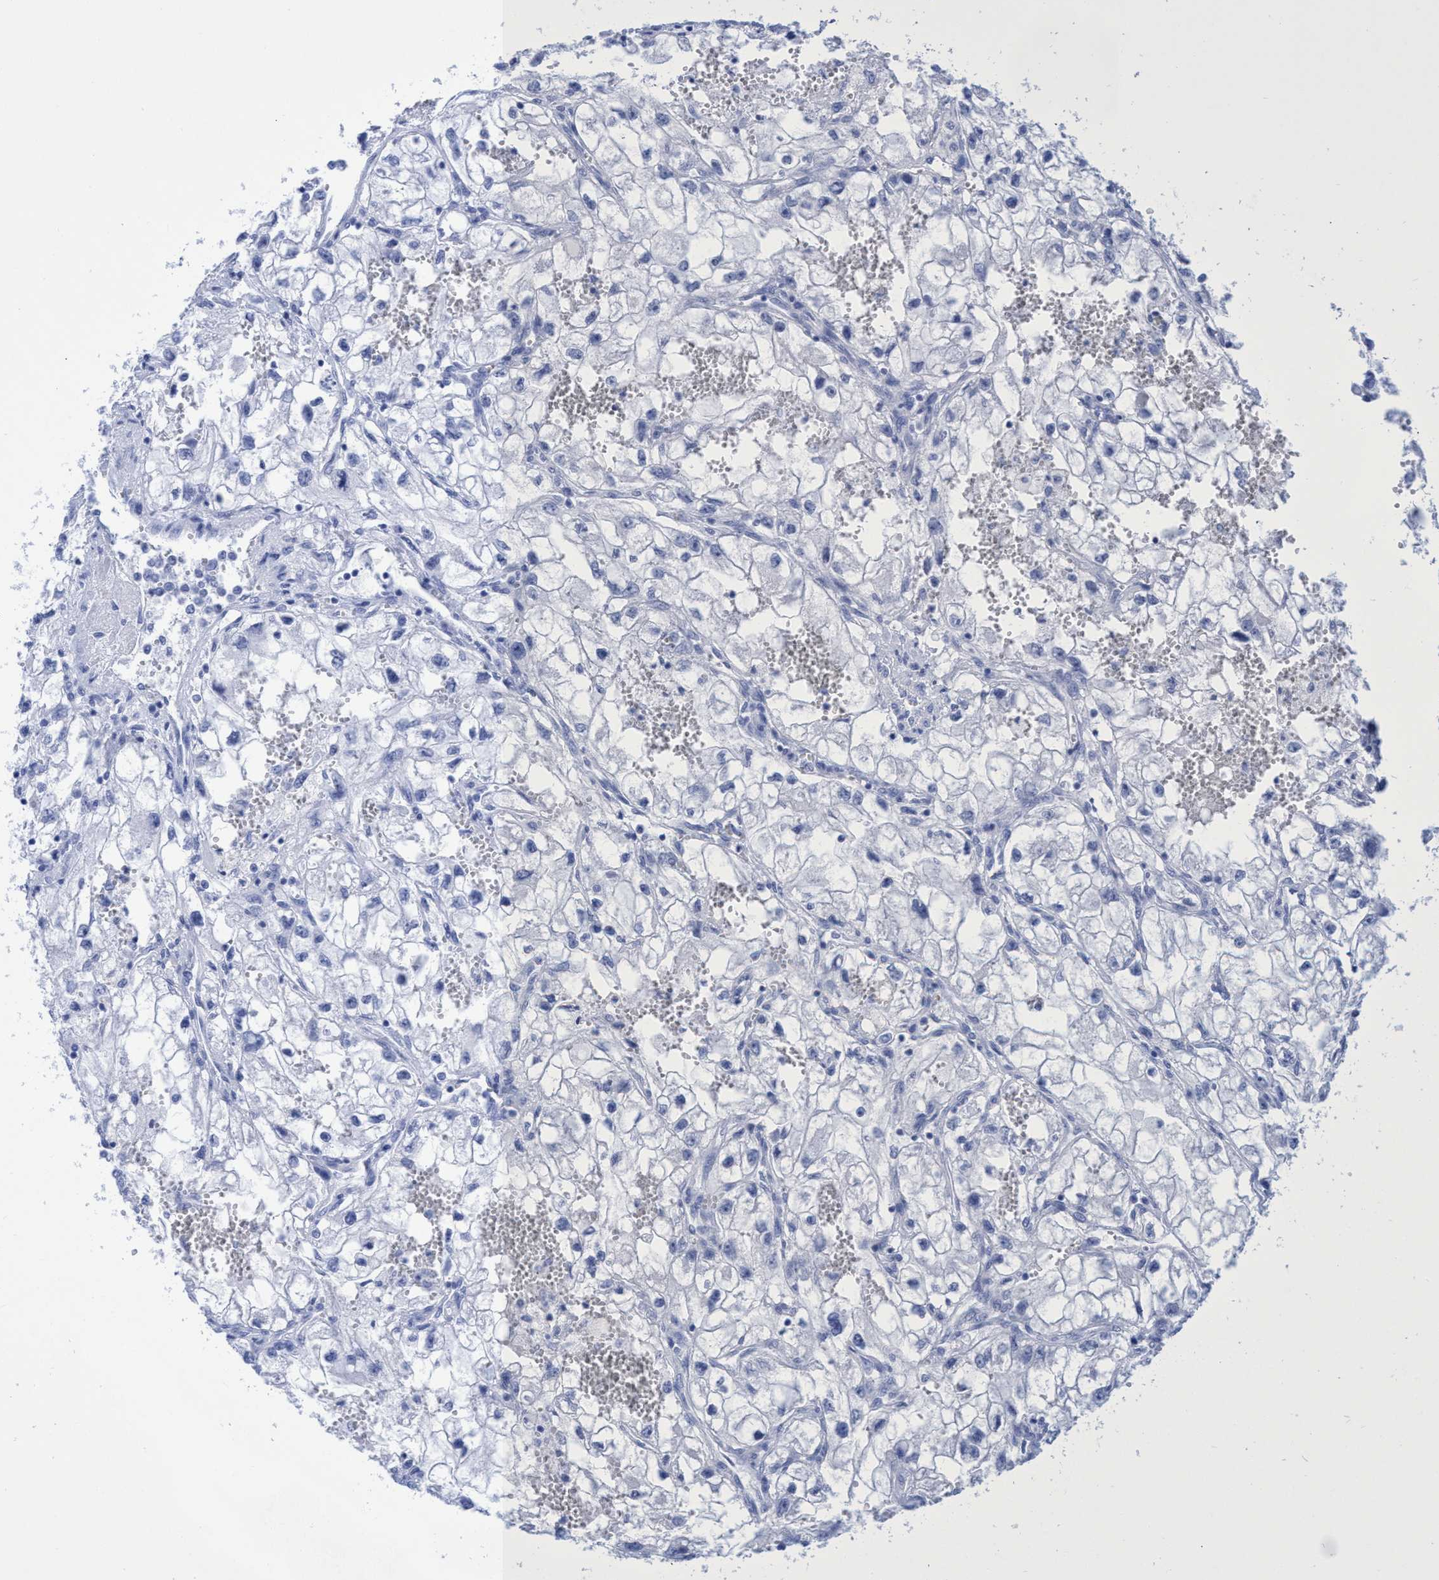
{"staining": {"intensity": "negative", "quantity": "none", "location": "none"}, "tissue": "renal cancer", "cell_type": "Tumor cells", "image_type": "cancer", "snomed": [{"axis": "morphology", "description": "Adenocarcinoma, NOS"}, {"axis": "topography", "description": "Kidney"}], "caption": "A micrograph of renal cancer (adenocarcinoma) stained for a protein reveals no brown staining in tumor cells.", "gene": "INSL6", "patient": {"sex": "female", "age": 70}}